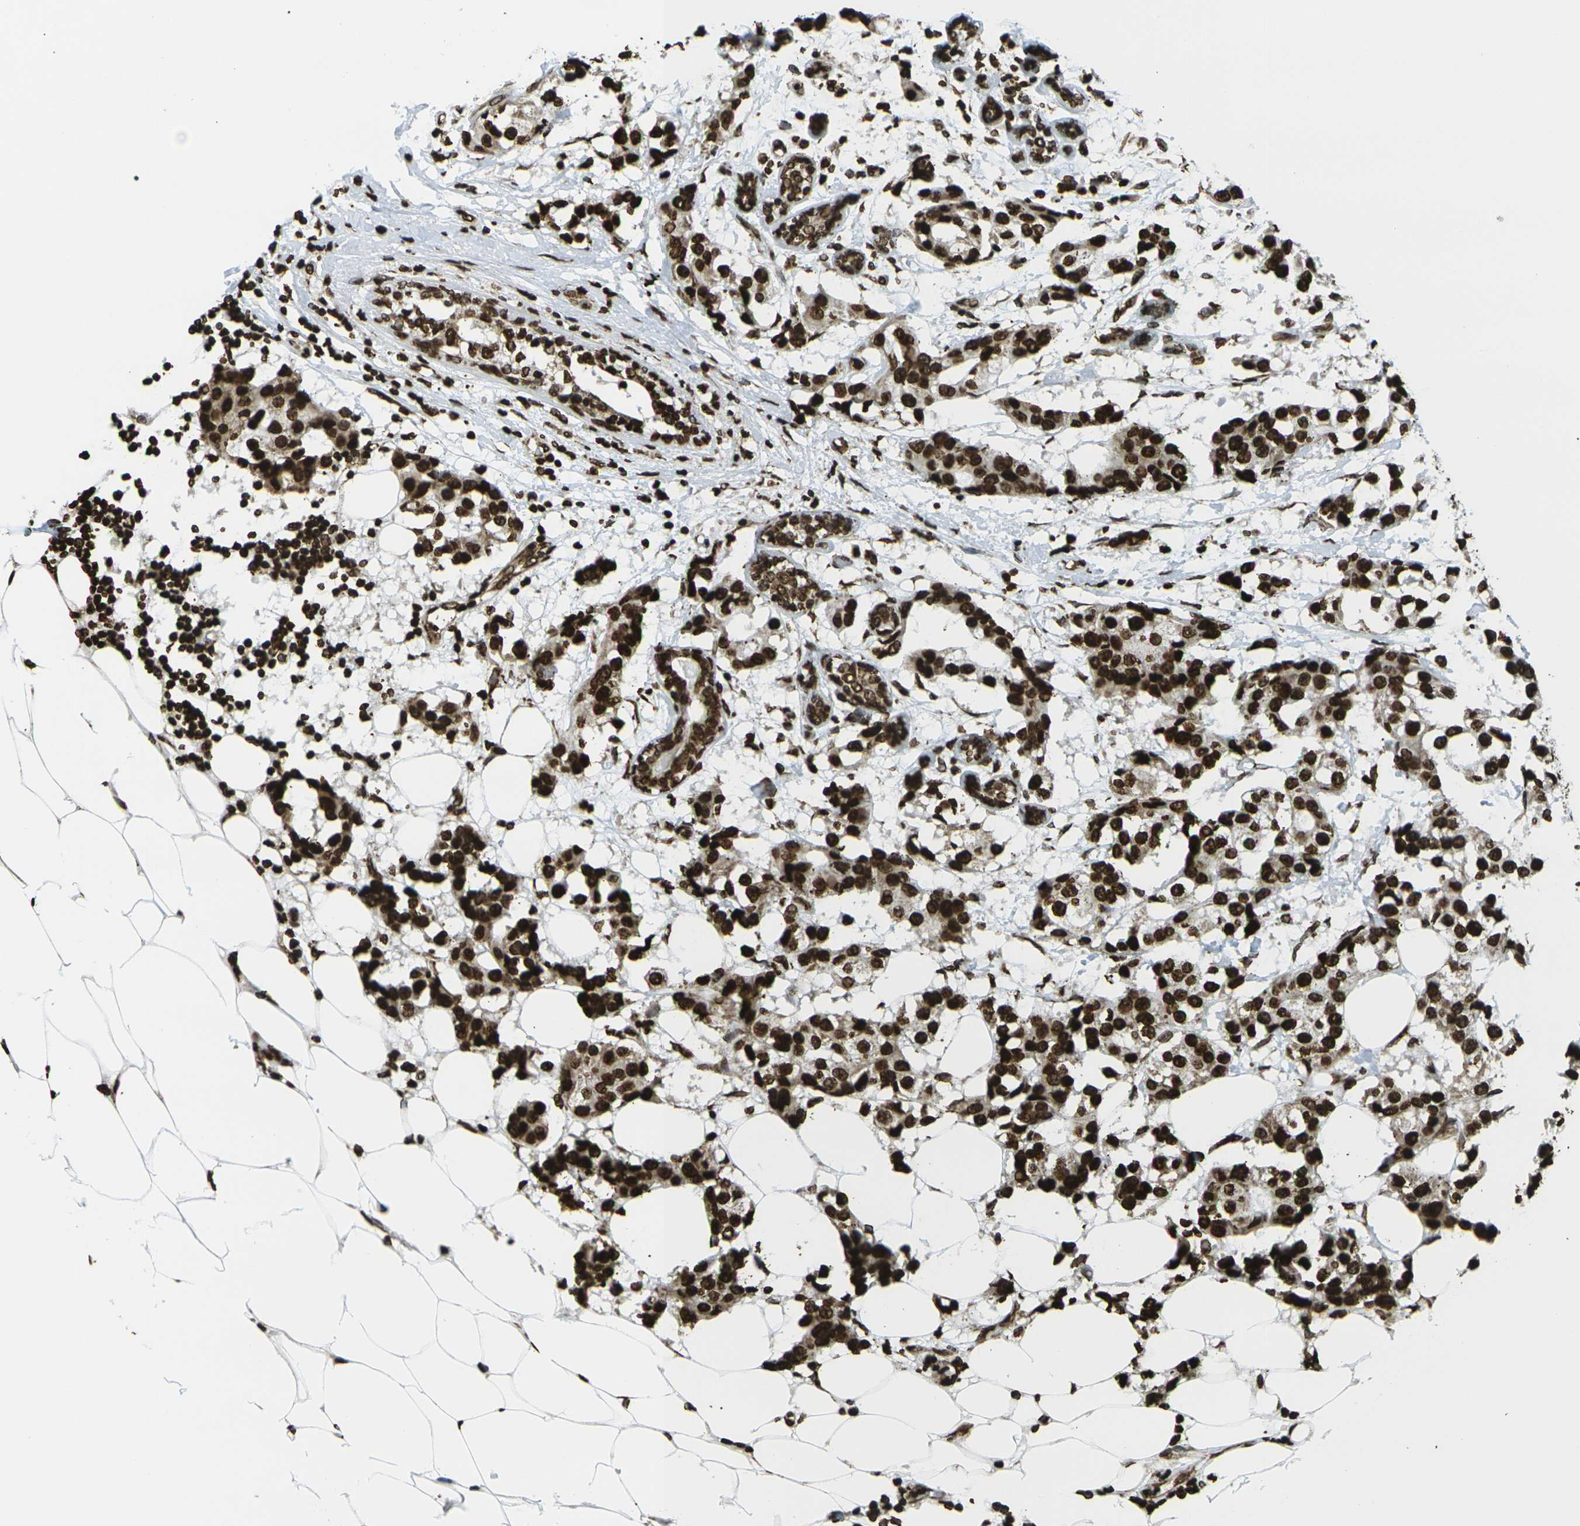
{"staining": {"intensity": "strong", "quantity": ">75%", "location": "nuclear"}, "tissue": "breast cancer", "cell_type": "Tumor cells", "image_type": "cancer", "snomed": [{"axis": "morphology", "description": "Normal tissue, NOS"}, {"axis": "morphology", "description": "Duct carcinoma"}, {"axis": "topography", "description": "Breast"}], "caption": "Protein staining reveals strong nuclear expression in about >75% of tumor cells in breast cancer.", "gene": "H1-2", "patient": {"sex": "female", "age": 39}}